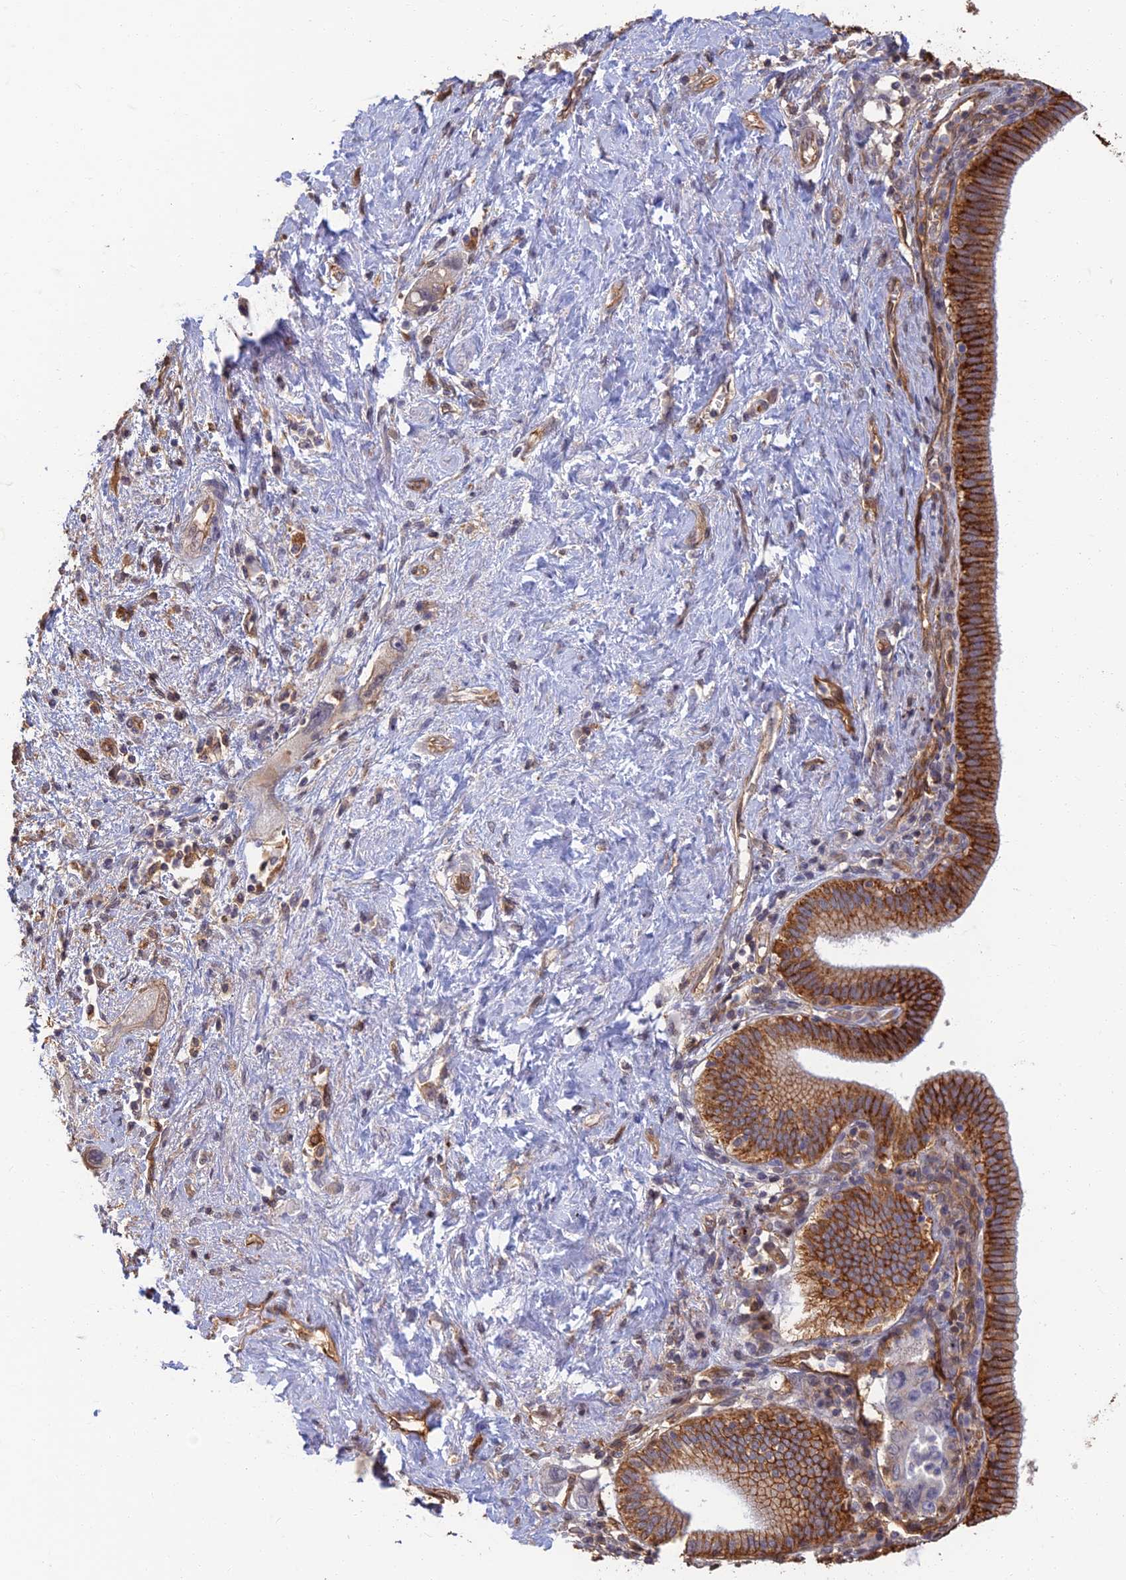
{"staining": {"intensity": "strong", "quantity": ">75%", "location": "cytoplasmic/membranous"}, "tissue": "pancreatic cancer", "cell_type": "Tumor cells", "image_type": "cancer", "snomed": [{"axis": "morphology", "description": "Adenocarcinoma, NOS"}, {"axis": "topography", "description": "Pancreas"}], "caption": "Human pancreatic cancer stained with a protein marker reveals strong staining in tumor cells.", "gene": "LRRN3", "patient": {"sex": "female", "age": 73}}